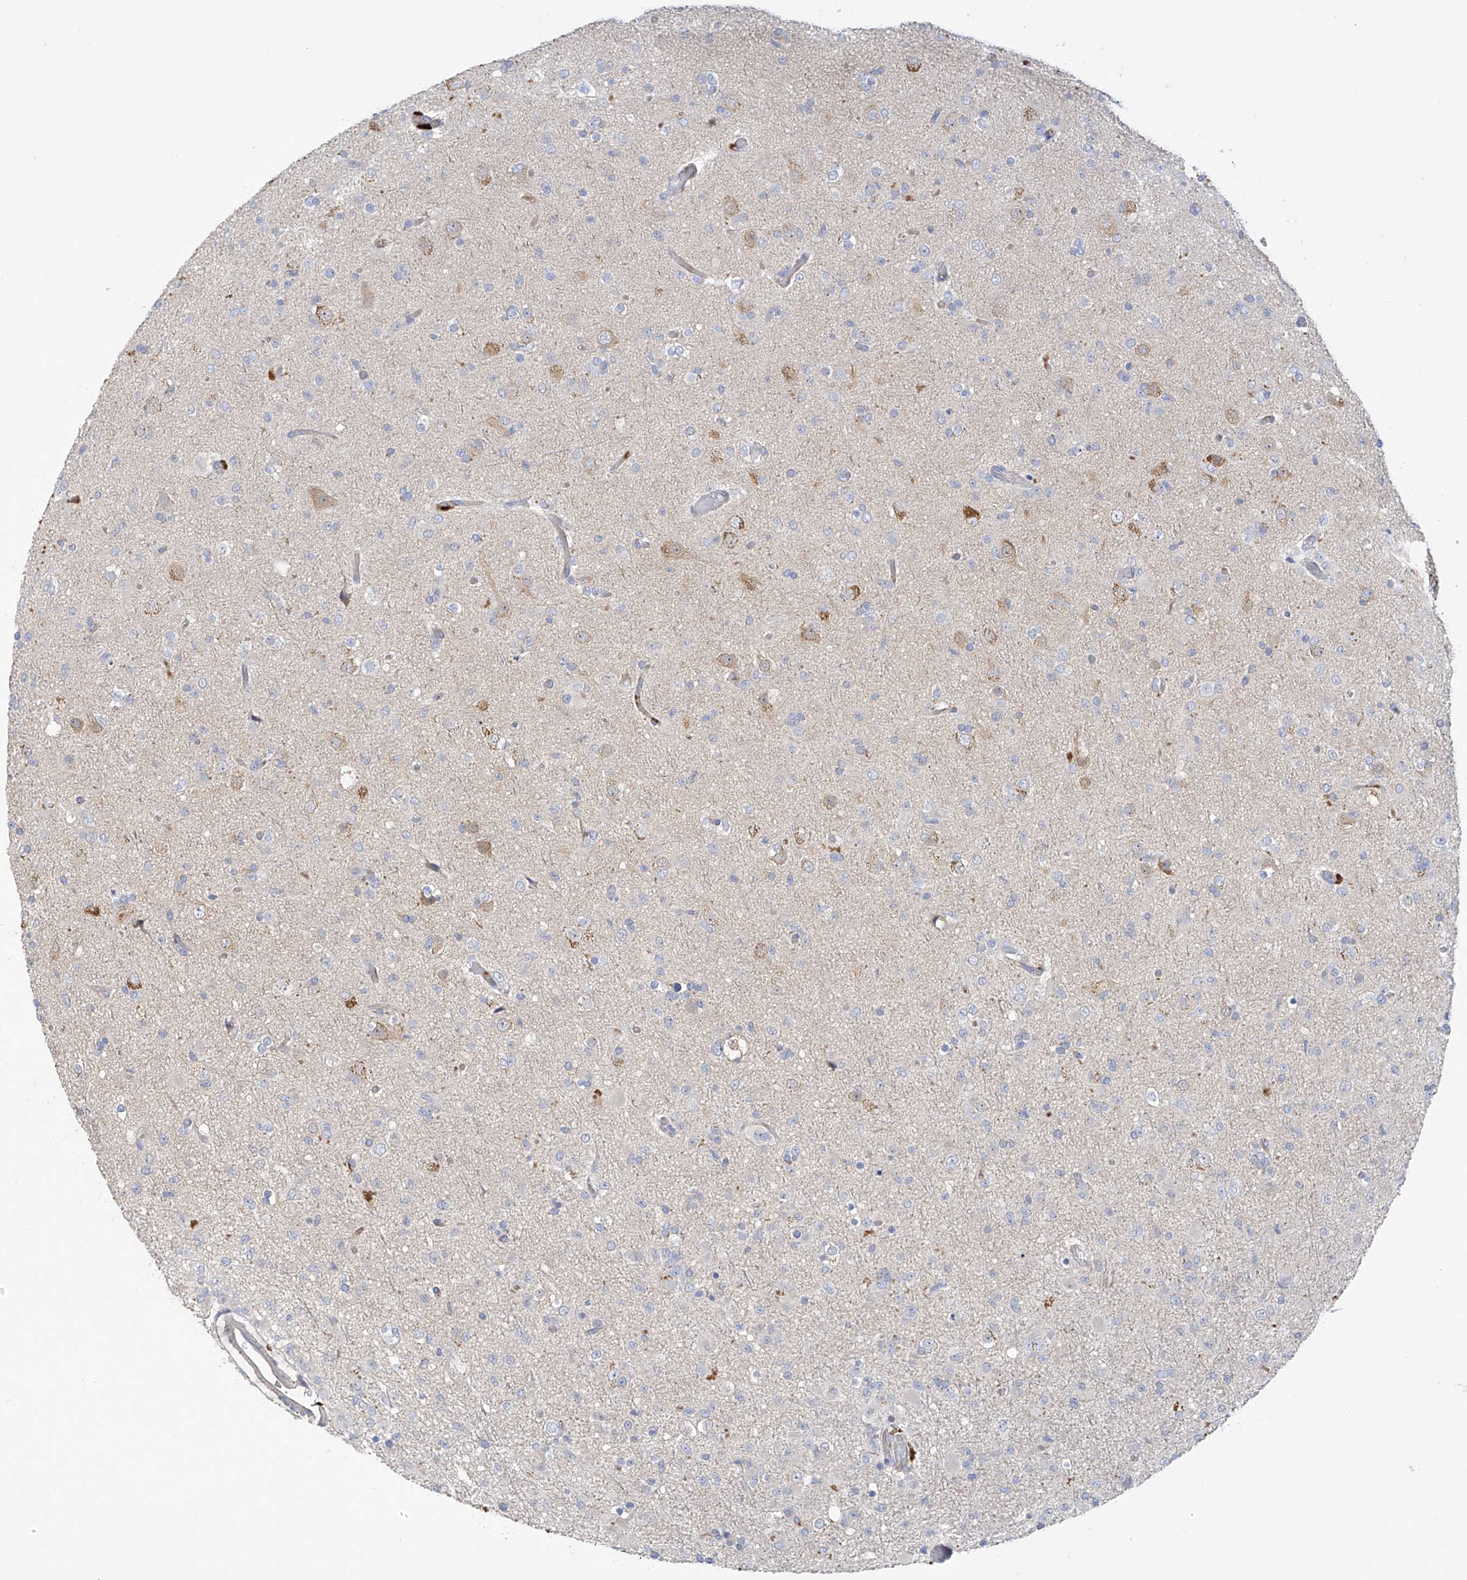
{"staining": {"intensity": "negative", "quantity": "none", "location": "none"}, "tissue": "glioma", "cell_type": "Tumor cells", "image_type": "cancer", "snomed": [{"axis": "morphology", "description": "Glioma, malignant, Low grade"}, {"axis": "topography", "description": "Brain"}], "caption": "This is a image of immunohistochemistry (IHC) staining of glioma, which shows no expression in tumor cells.", "gene": "PRSS12", "patient": {"sex": "male", "age": 65}}